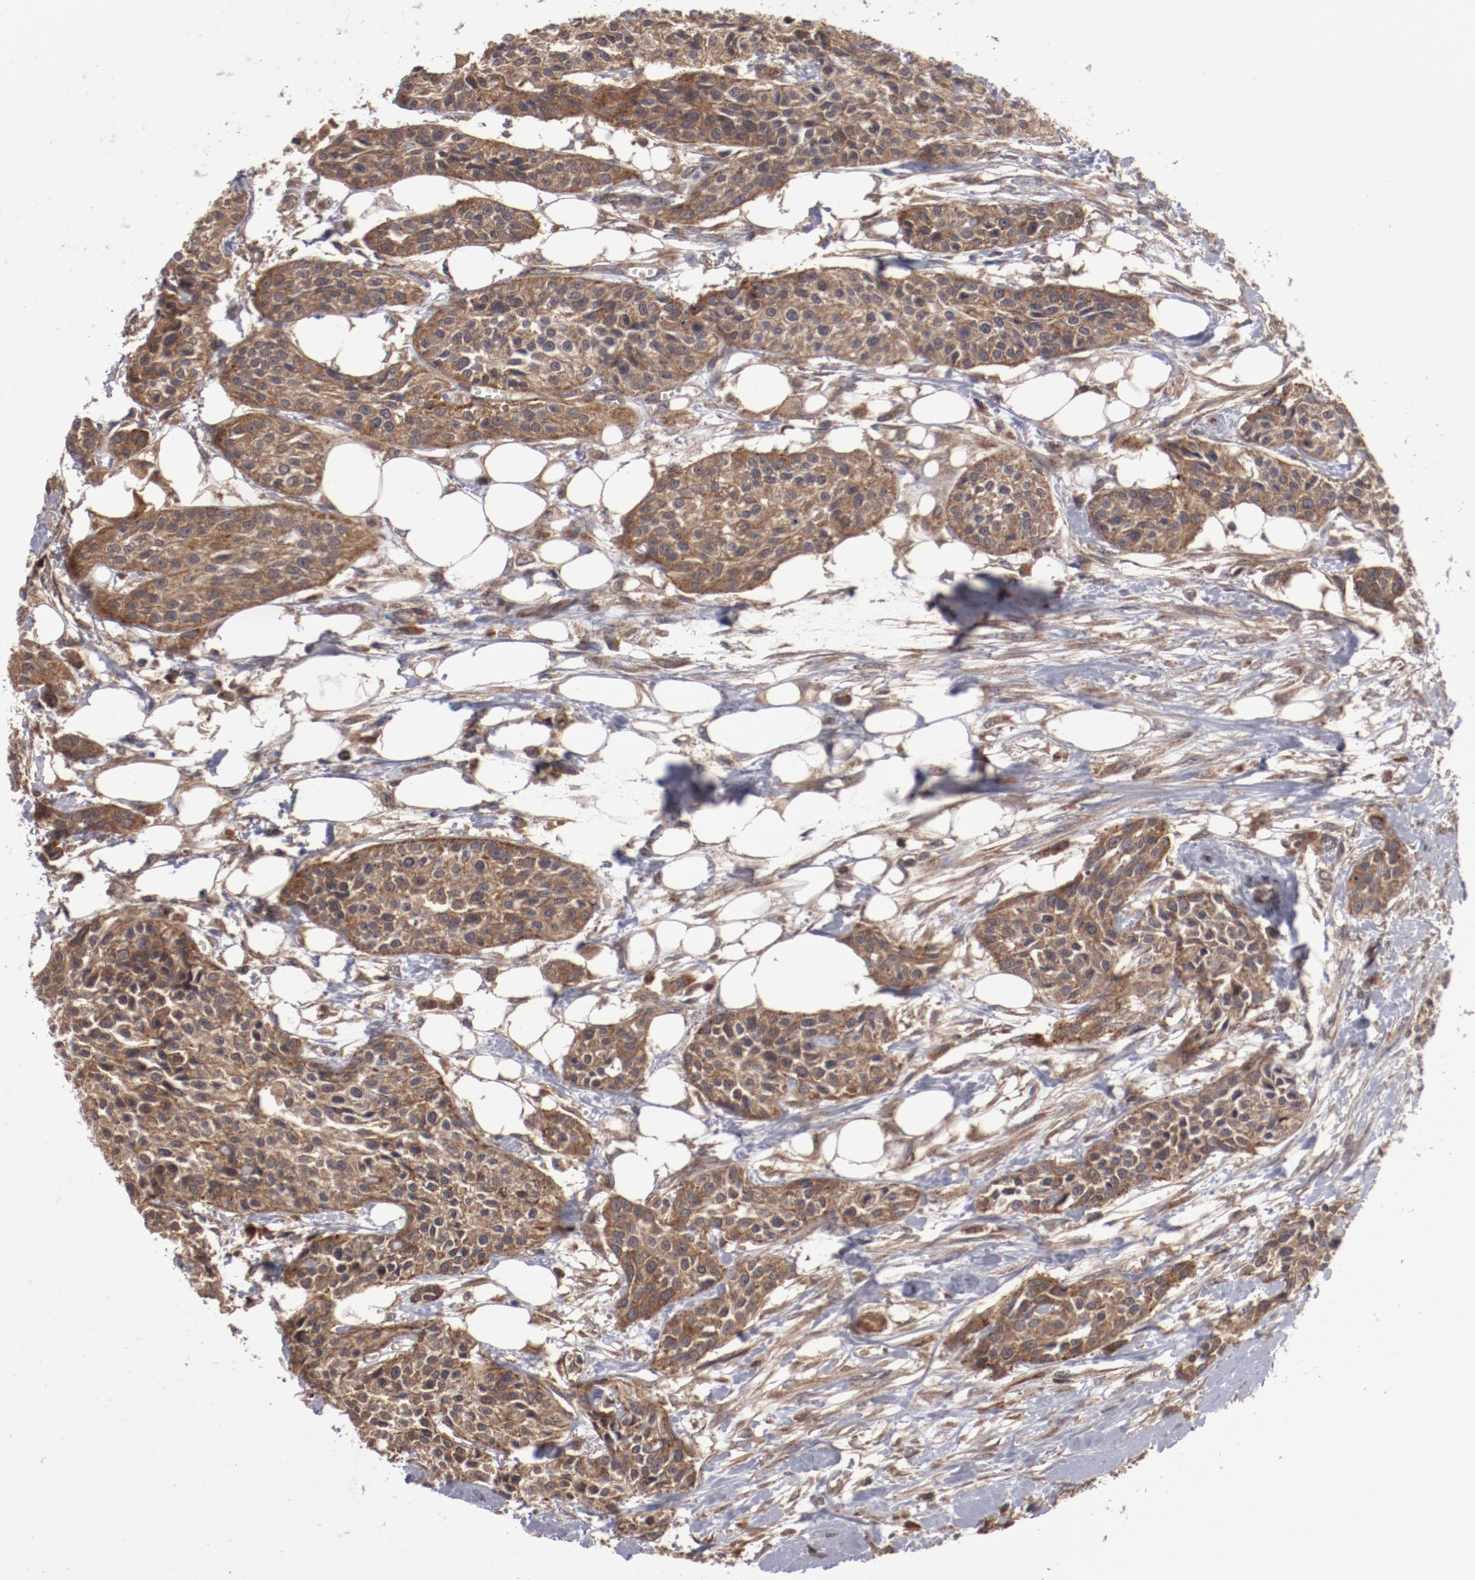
{"staining": {"intensity": "moderate", "quantity": ">75%", "location": "cytoplasmic/membranous"}, "tissue": "urothelial cancer", "cell_type": "Tumor cells", "image_type": "cancer", "snomed": [{"axis": "morphology", "description": "Urothelial carcinoma, High grade"}, {"axis": "topography", "description": "Urinary bladder"}], "caption": "High-magnification brightfield microscopy of urothelial cancer stained with DAB (3,3'-diaminobenzidine) (brown) and counterstained with hematoxylin (blue). tumor cells exhibit moderate cytoplasmic/membranous expression is seen in approximately>75% of cells.", "gene": "RPS6KA6", "patient": {"sex": "male", "age": 56}}